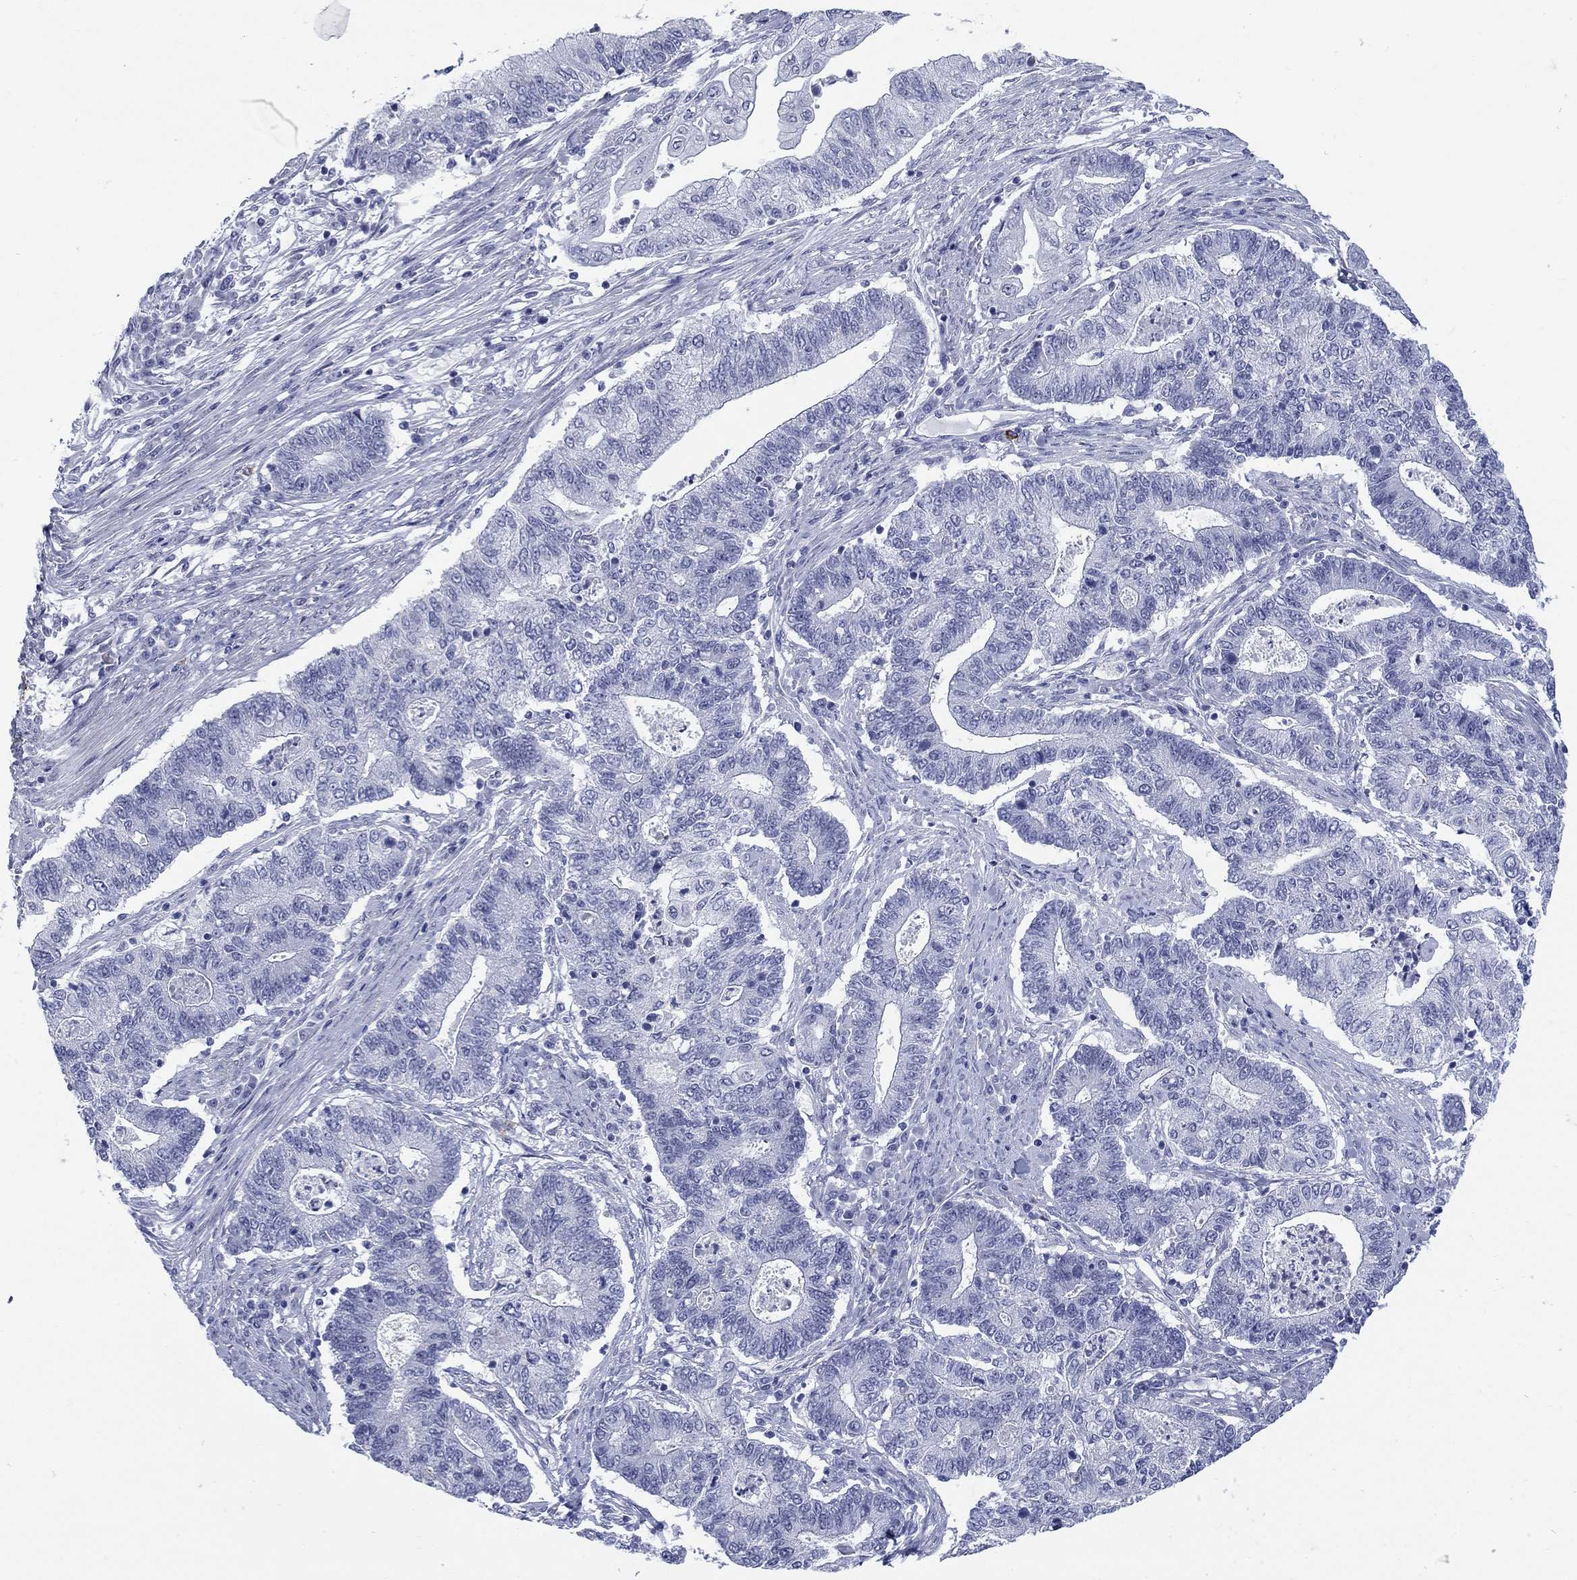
{"staining": {"intensity": "negative", "quantity": "none", "location": "none"}, "tissue": "endometrial cancer", "cell_type": "Tumor cells", "image_type": "cancer", "snomed": [{"axis": "morphology", "description": "Adenocarcinoma, NOS"}, {"axis": "topography", "description": "Uterus"}, {"axis": "topography", "description": "Endometrium"}], "caption": "Protein analysis of adenocarcinoma (endometrial) shows no significant expression in tumor cells.", "gene": "ECEL1", "patient": {"sex": "female", "age": 54}}